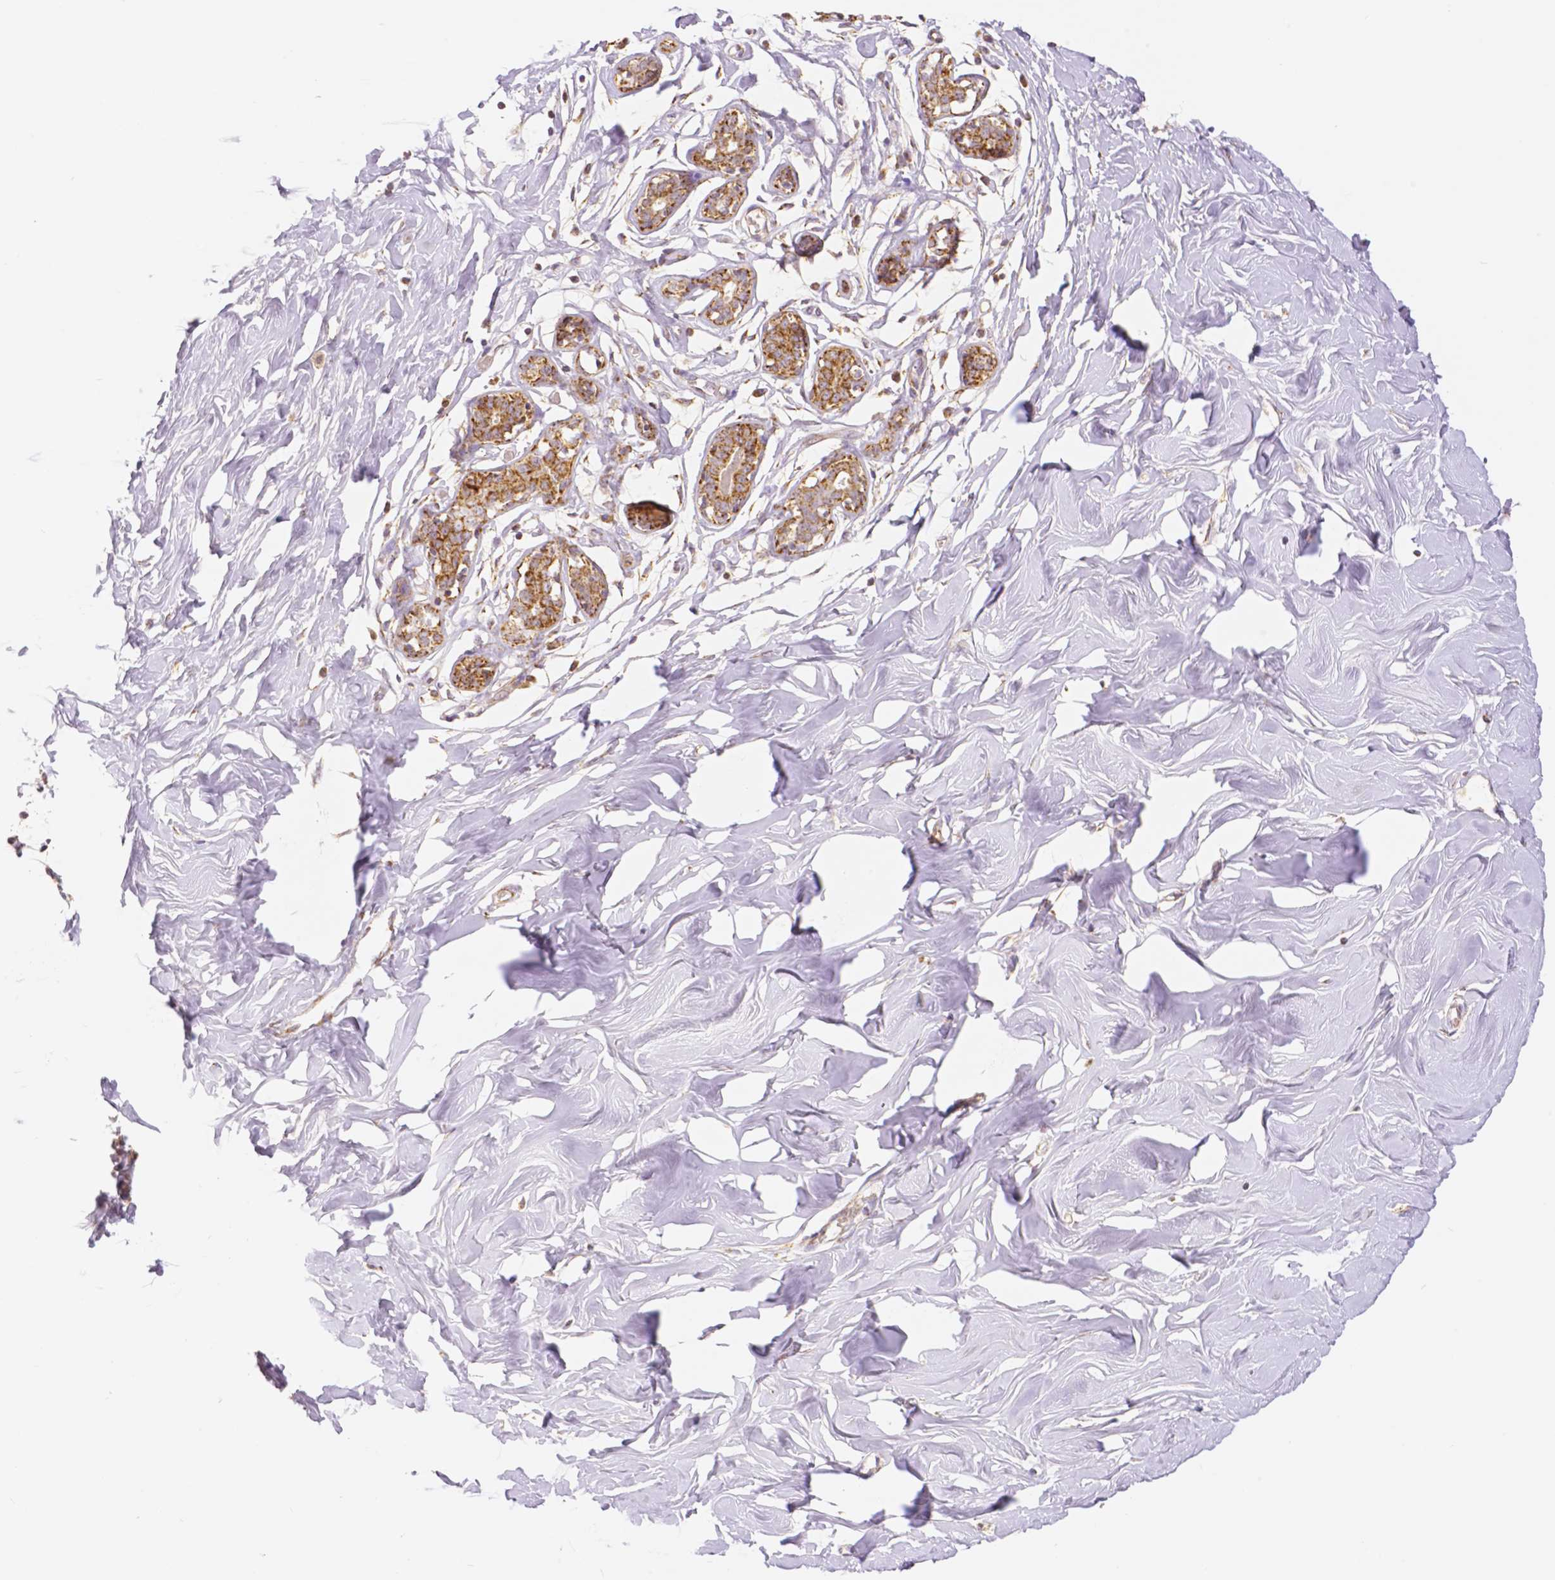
{"staining": {"intensity": "moderate", "quantity": "<25%", "location": "cytoplasmic/membranous"}, "tissue": "breast", "cell_type": "Adipocytes", "image_type": "normal", "snomed": [{"axis": "morphology", "description": "Normal tissue, NOS"}, {"axis": "topography", "description": "Breast"}], "caption": "Adipocytes demonstrate moderate cytoplasmic/membranous expression in about <25% of cells in unremarkable breast.", "gene": "RHOT1", "patient": {"sex": "female", "age": 27}}